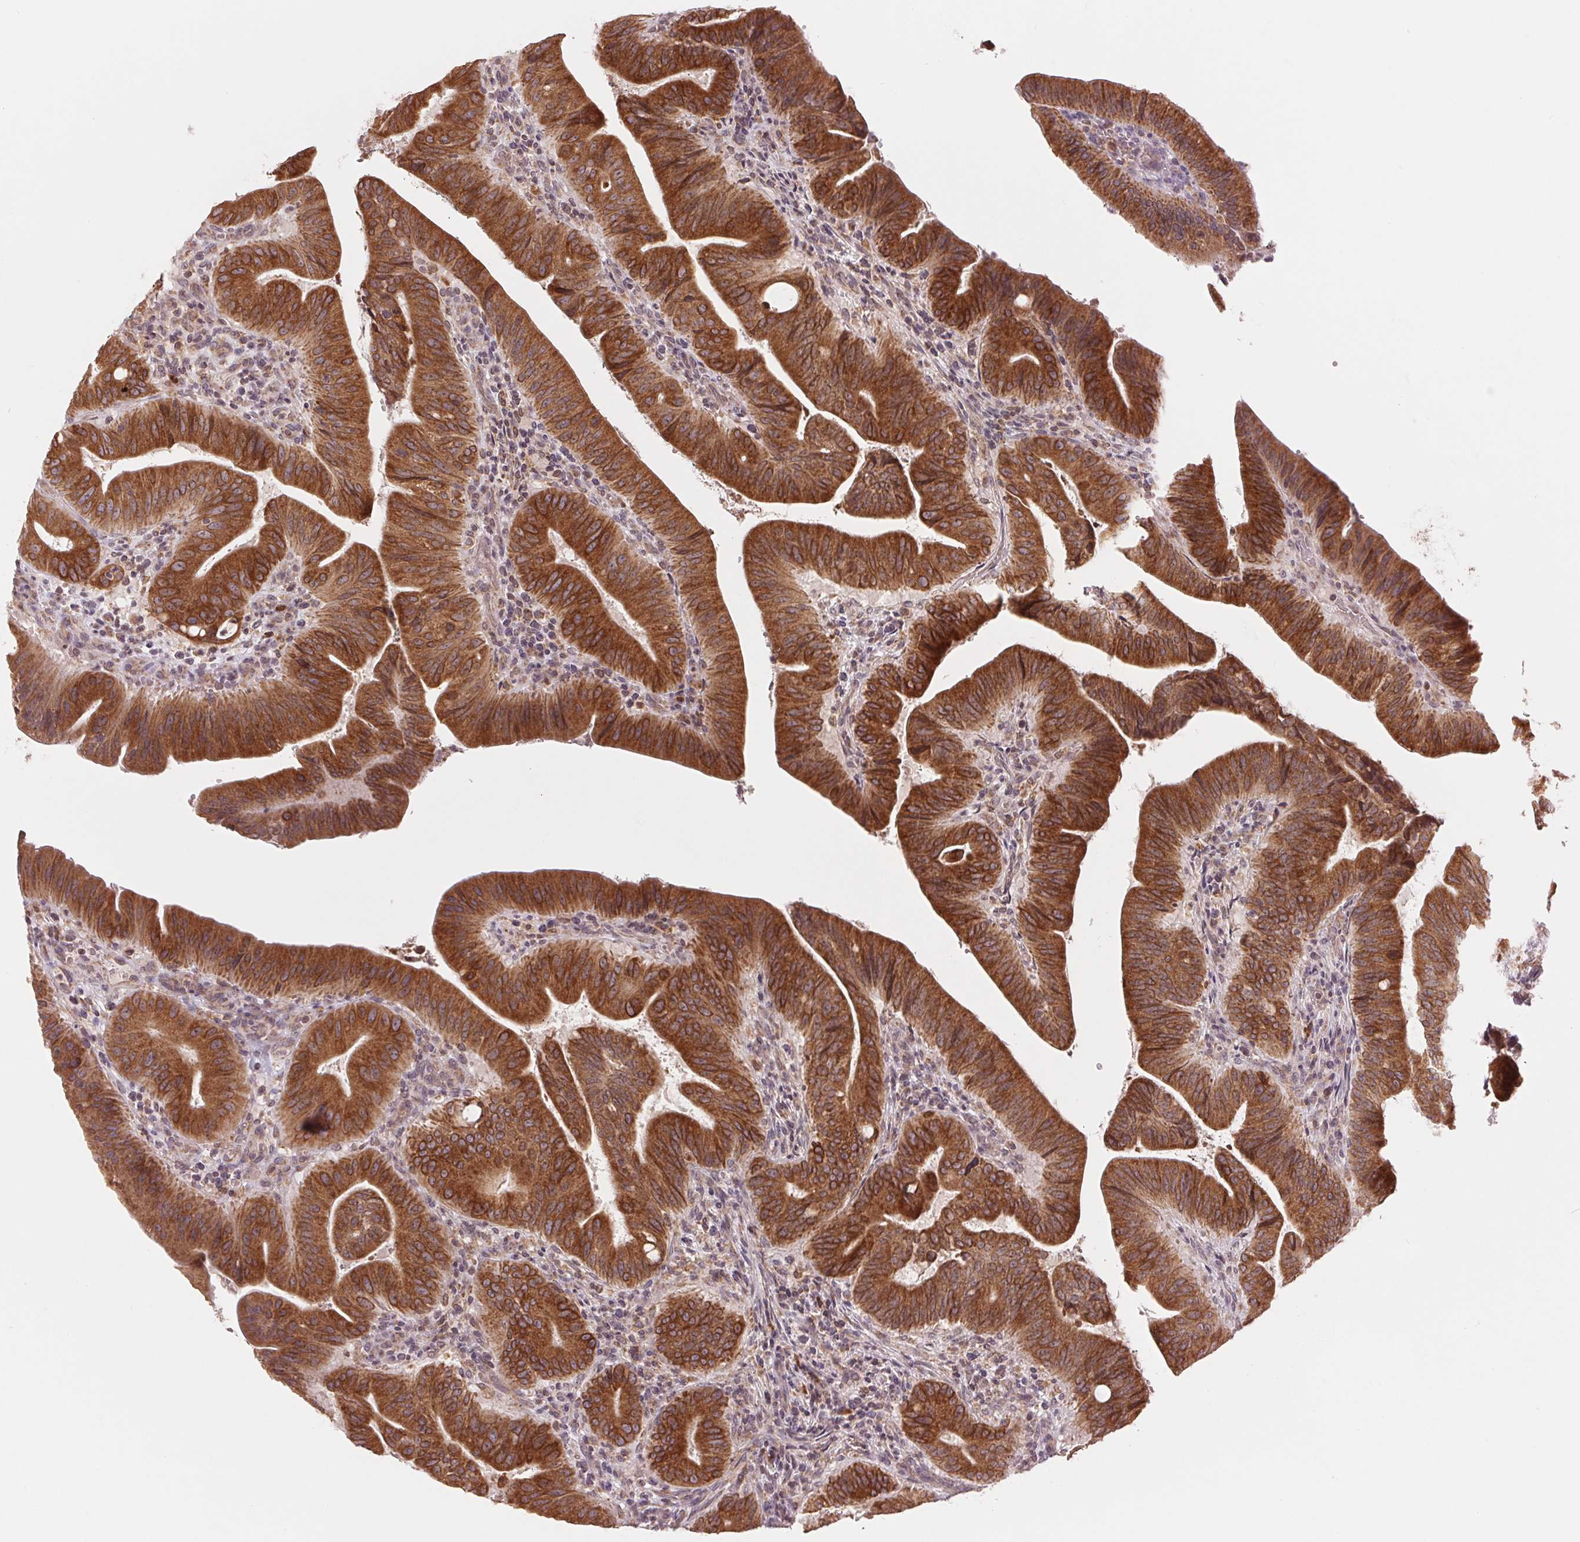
{"staining": {"intensity": "strong", "quantity": ">75%", "location": "cytoplasmic/membranous"}, "tissue": "colorectal cancer", "cell_type": "Tumor cells", "image_type": "cancer", "snomed": [{"axis": "morphology", "description": "Adenocarcinoma, NOS"}, {"axis": "topography", "description": "Colon"}], "caption": "This histopathology image displays immunohistochemistry staining of colorectal cancer, with high strong cytoplasmic/membranous staining in approximately >75% of tumor cells.", "gene": "TECR", "patient": {"sex": "female", "age": 43}}